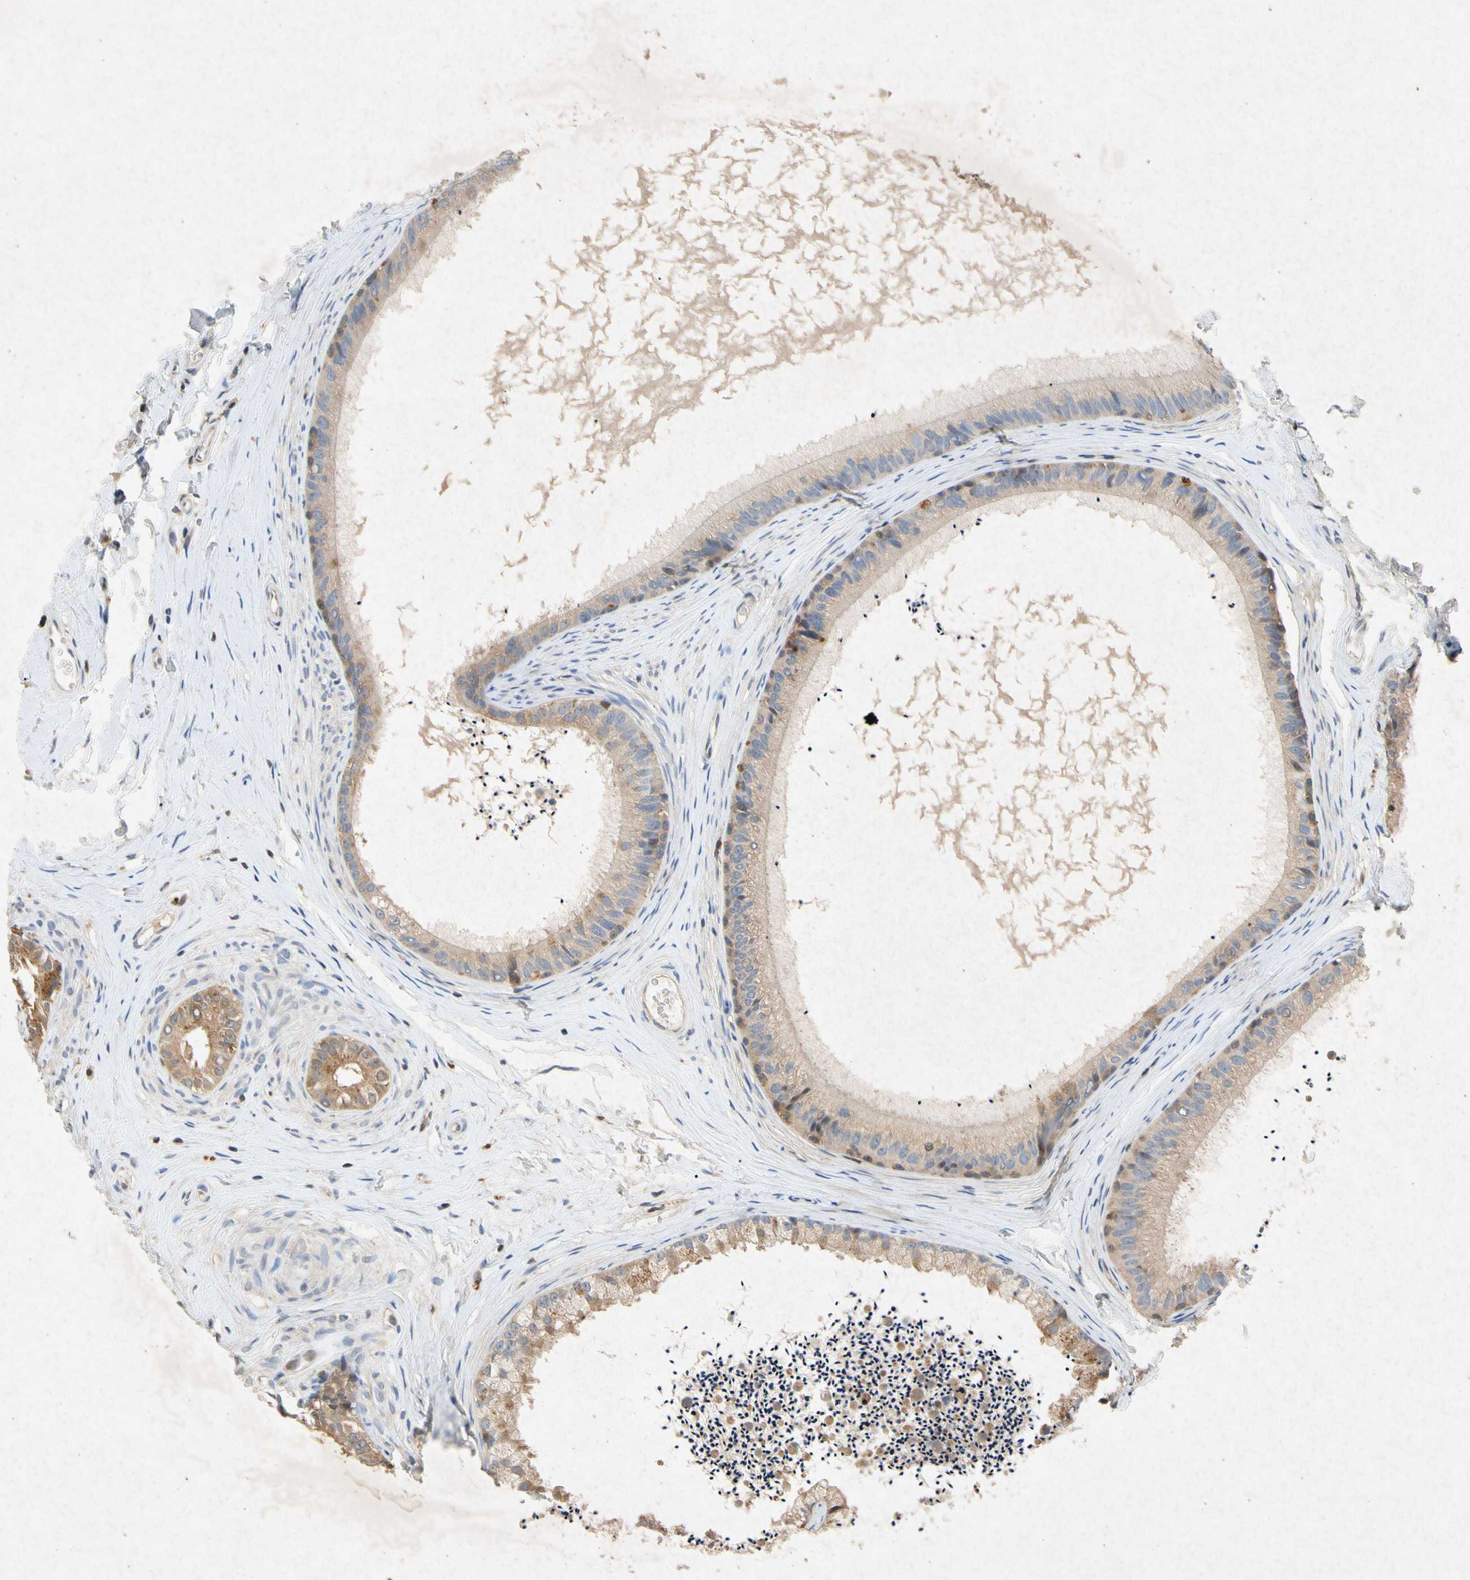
{"staining": {"intensity": "moderate", "quantity": ">75%", "location": "cytoplasmic/membranous"}, "tissue": "epididymis", "cell_type": "Glandular cells", "image_type": "normal", "snomed": [{"axis": "morphology", "description": "Normal tissue, NOS"}, {"axis": "topography", "description": "Epididymis"}], "caption": "Moderate cytoplasmic/membranous staining is identified in about >75% of glandular cells in unremarkable epididymis. The staining was performed using DAB to visualize the protein expression in brown, while the nuclei were stained in blue with hematoxylin (Magnification: 20x).", "gene": "RPS6KA1", "patient": {"sex": "male", "age": 56}}